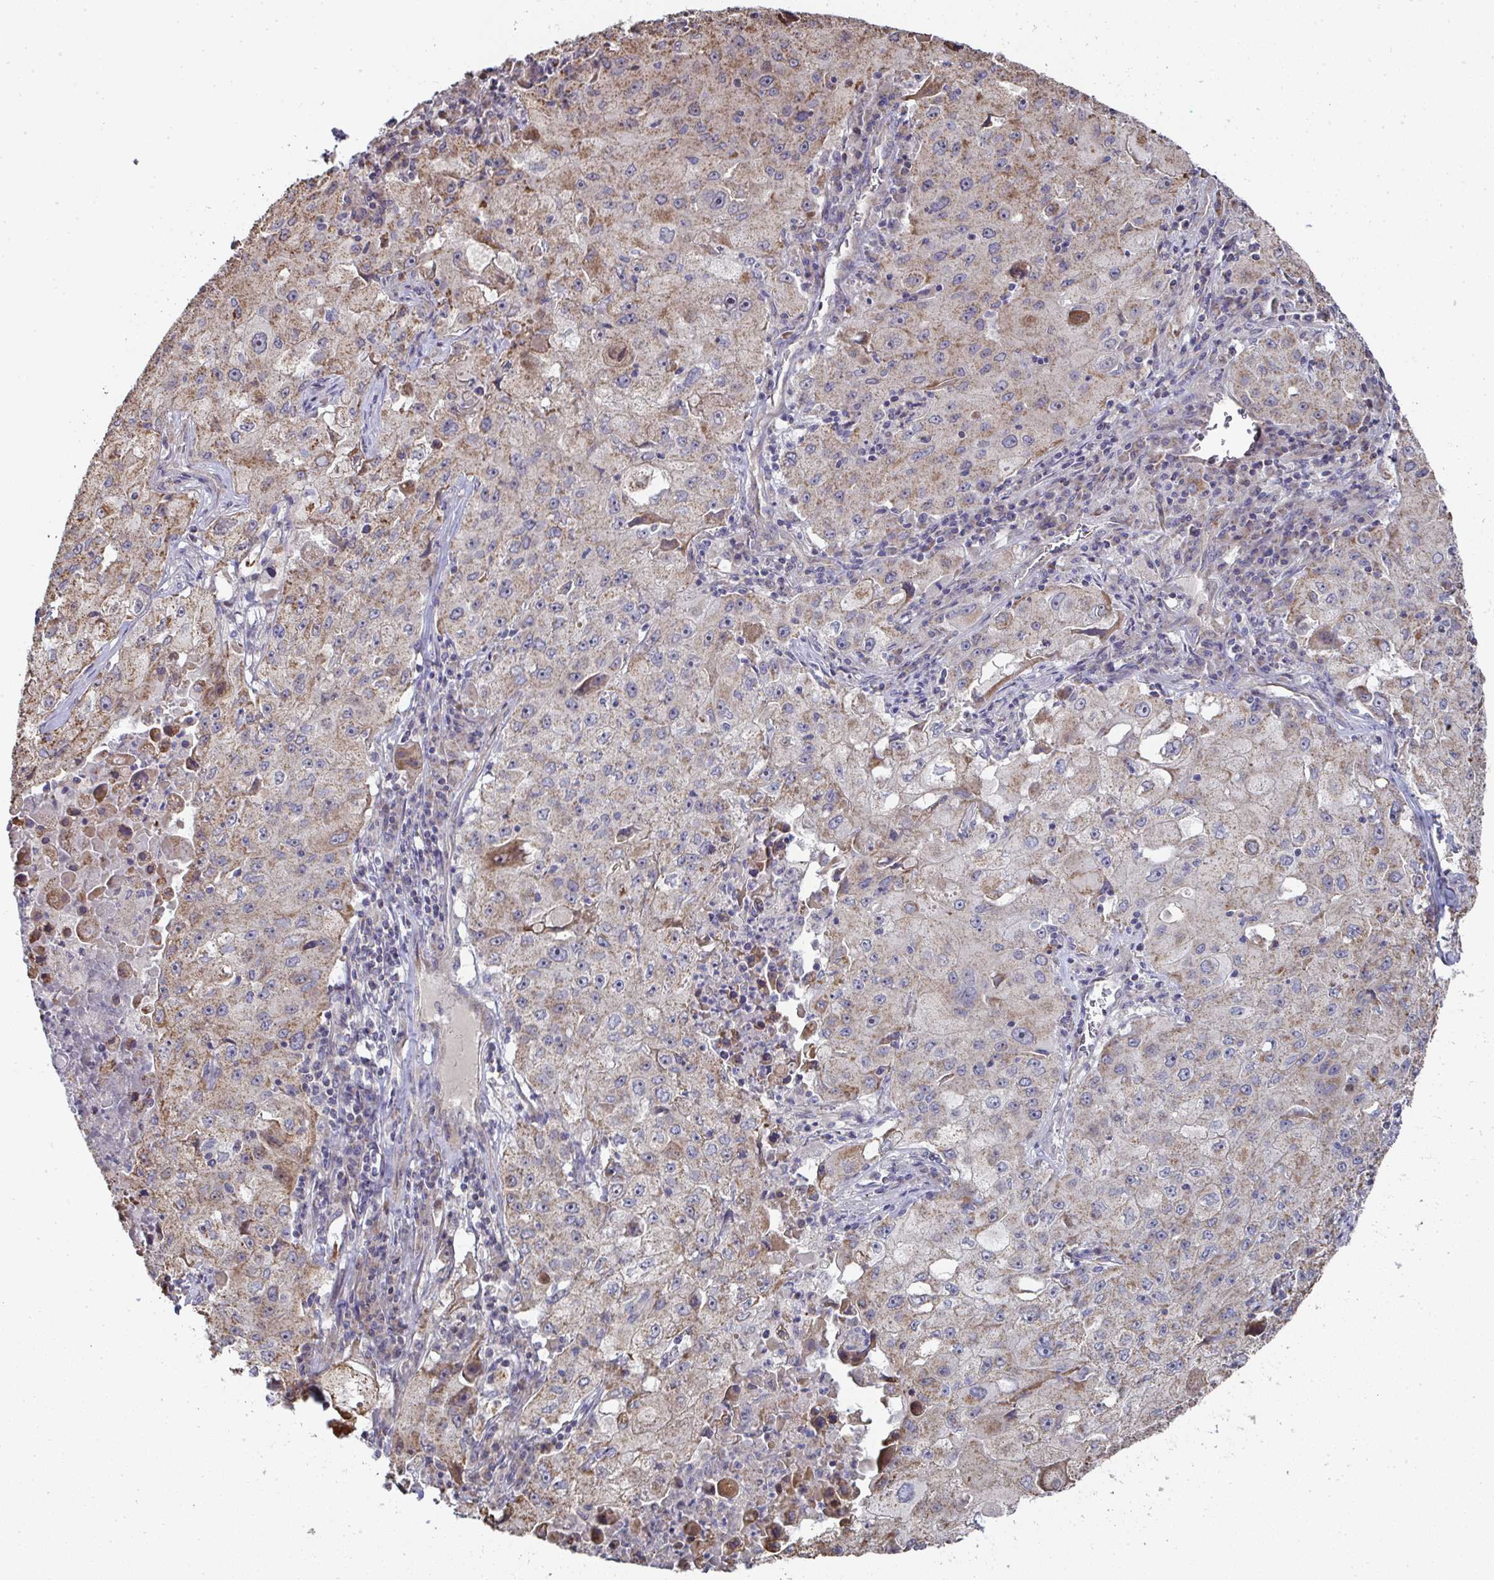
{"staining": {"intensity": "moderate", "quantity": "25%-75%", "location": "cytoplasmic/membranous"}, "tissue": "lung cancer", "cell_type": "Tumor cells", "image_type": "cancer", "snomed": [{"axis": "morphology", "description": "Squamous cell carcinoma, NOS"}, {"axis": "topography", "description": "Lung"}], "caption": "Moderate cytoplasmic/membranous staining for a protein is seen in about 25%-75% of tumor cells of squamous cell carcinoma (lung) using immunohistochemistry.", "gene": "AGTPBP1", "patient": {"sex": "male", "age": 63}}